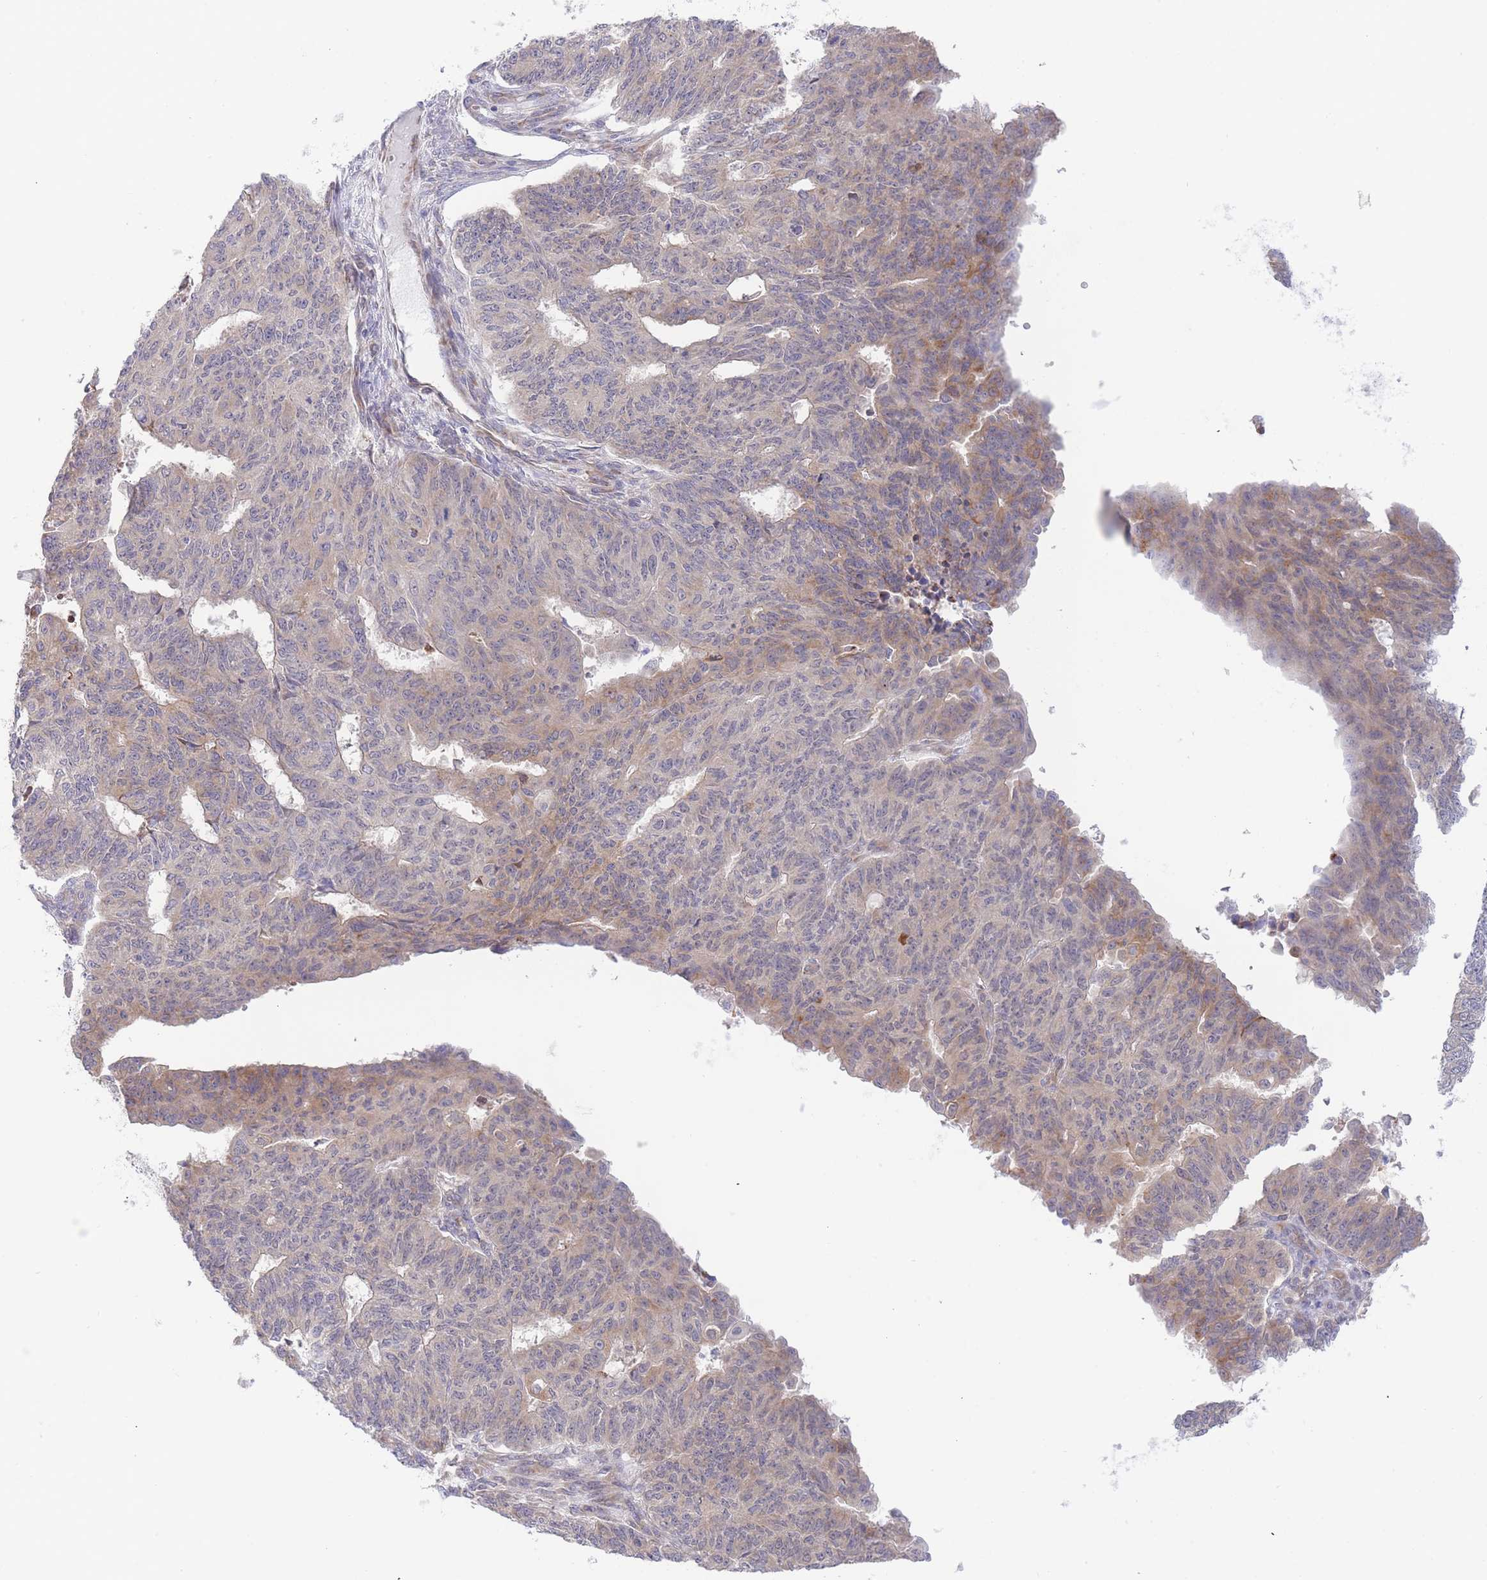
{"staining": {"intensity": "weak", "quantity": "25%-75%", "location": "cytoplasmic/membranous"}, "tissue": "endometrial cancer", "cell_type": "Tumor cells", "image_type": "cancer", "snomed": [{"axis": "morphology", "description": "Adenocarcinoma, NOS"}, {"axis": "topography", "description": "Endometrium"}], "caption": "DAB (3,3'-diaminobenzidine) immunohistochemical staining of human endometrial adenocarcinoma shows weak cytoplasmic/membranous protein staining in approximately 25%-75% of tumor cells.", "gene": "ZNF510", "patient": {"sex": "female", "age": 32}}